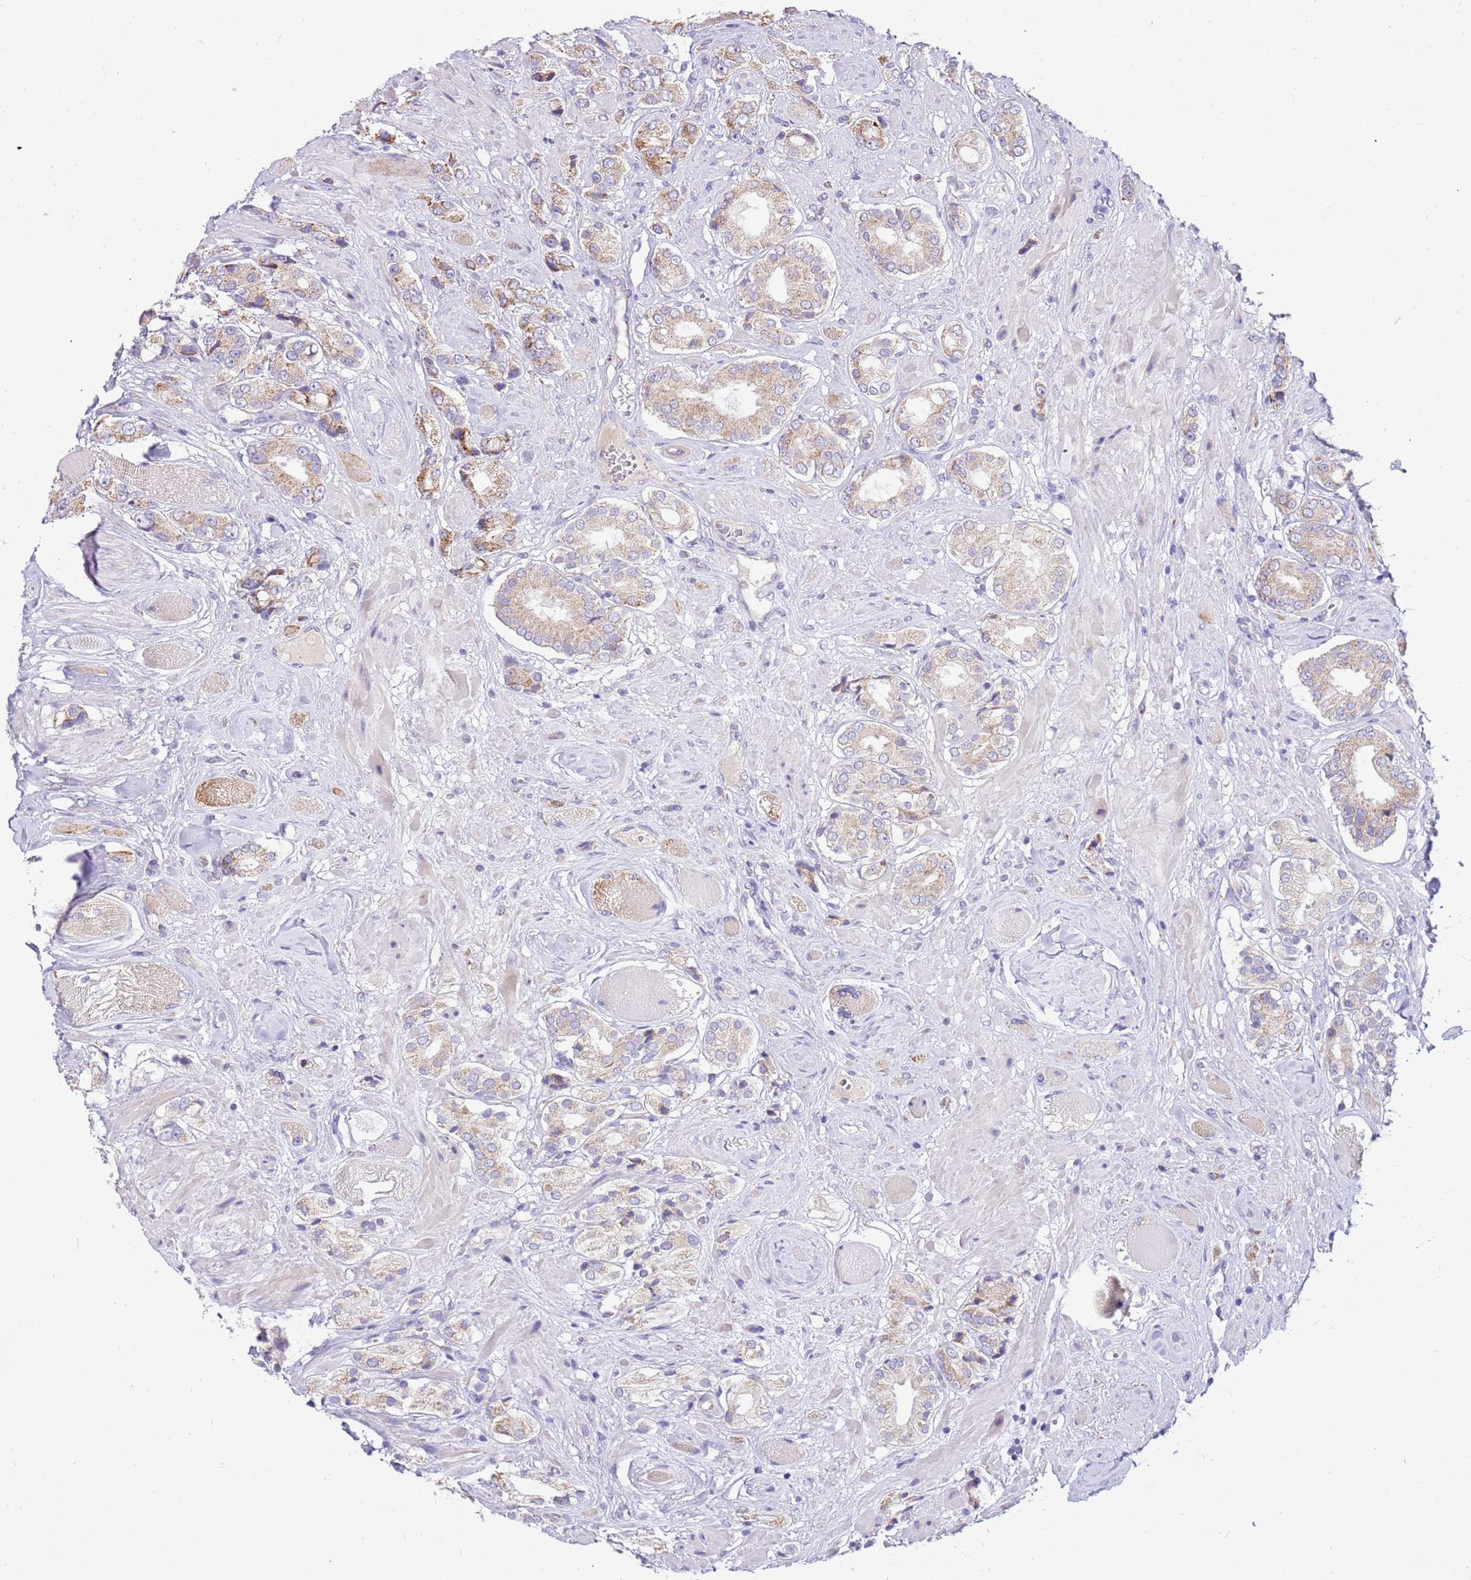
{"staining": {"intensity": "moderate", "quantity": "25%-75%", "location": "cytoplasmic/membranous"}, "tissue": "prostate cancer", "cell_type": "Tumor cells", "image_type": "cancer", "snomed": [{"axis": "morphology", "description": "Adenocarcinoma, High grade"}, {"axis": "topography", "description": "Prostate and seminal vesicle, NOS"}], "caption": "The immunohistochemical stain shows moderate cytoplasmic/membranous expression in tumor cells of prostate high-grade adenocarcinoma tissue.", "gene": "COX17", "patient": {"sex": "male", "age": 64}}